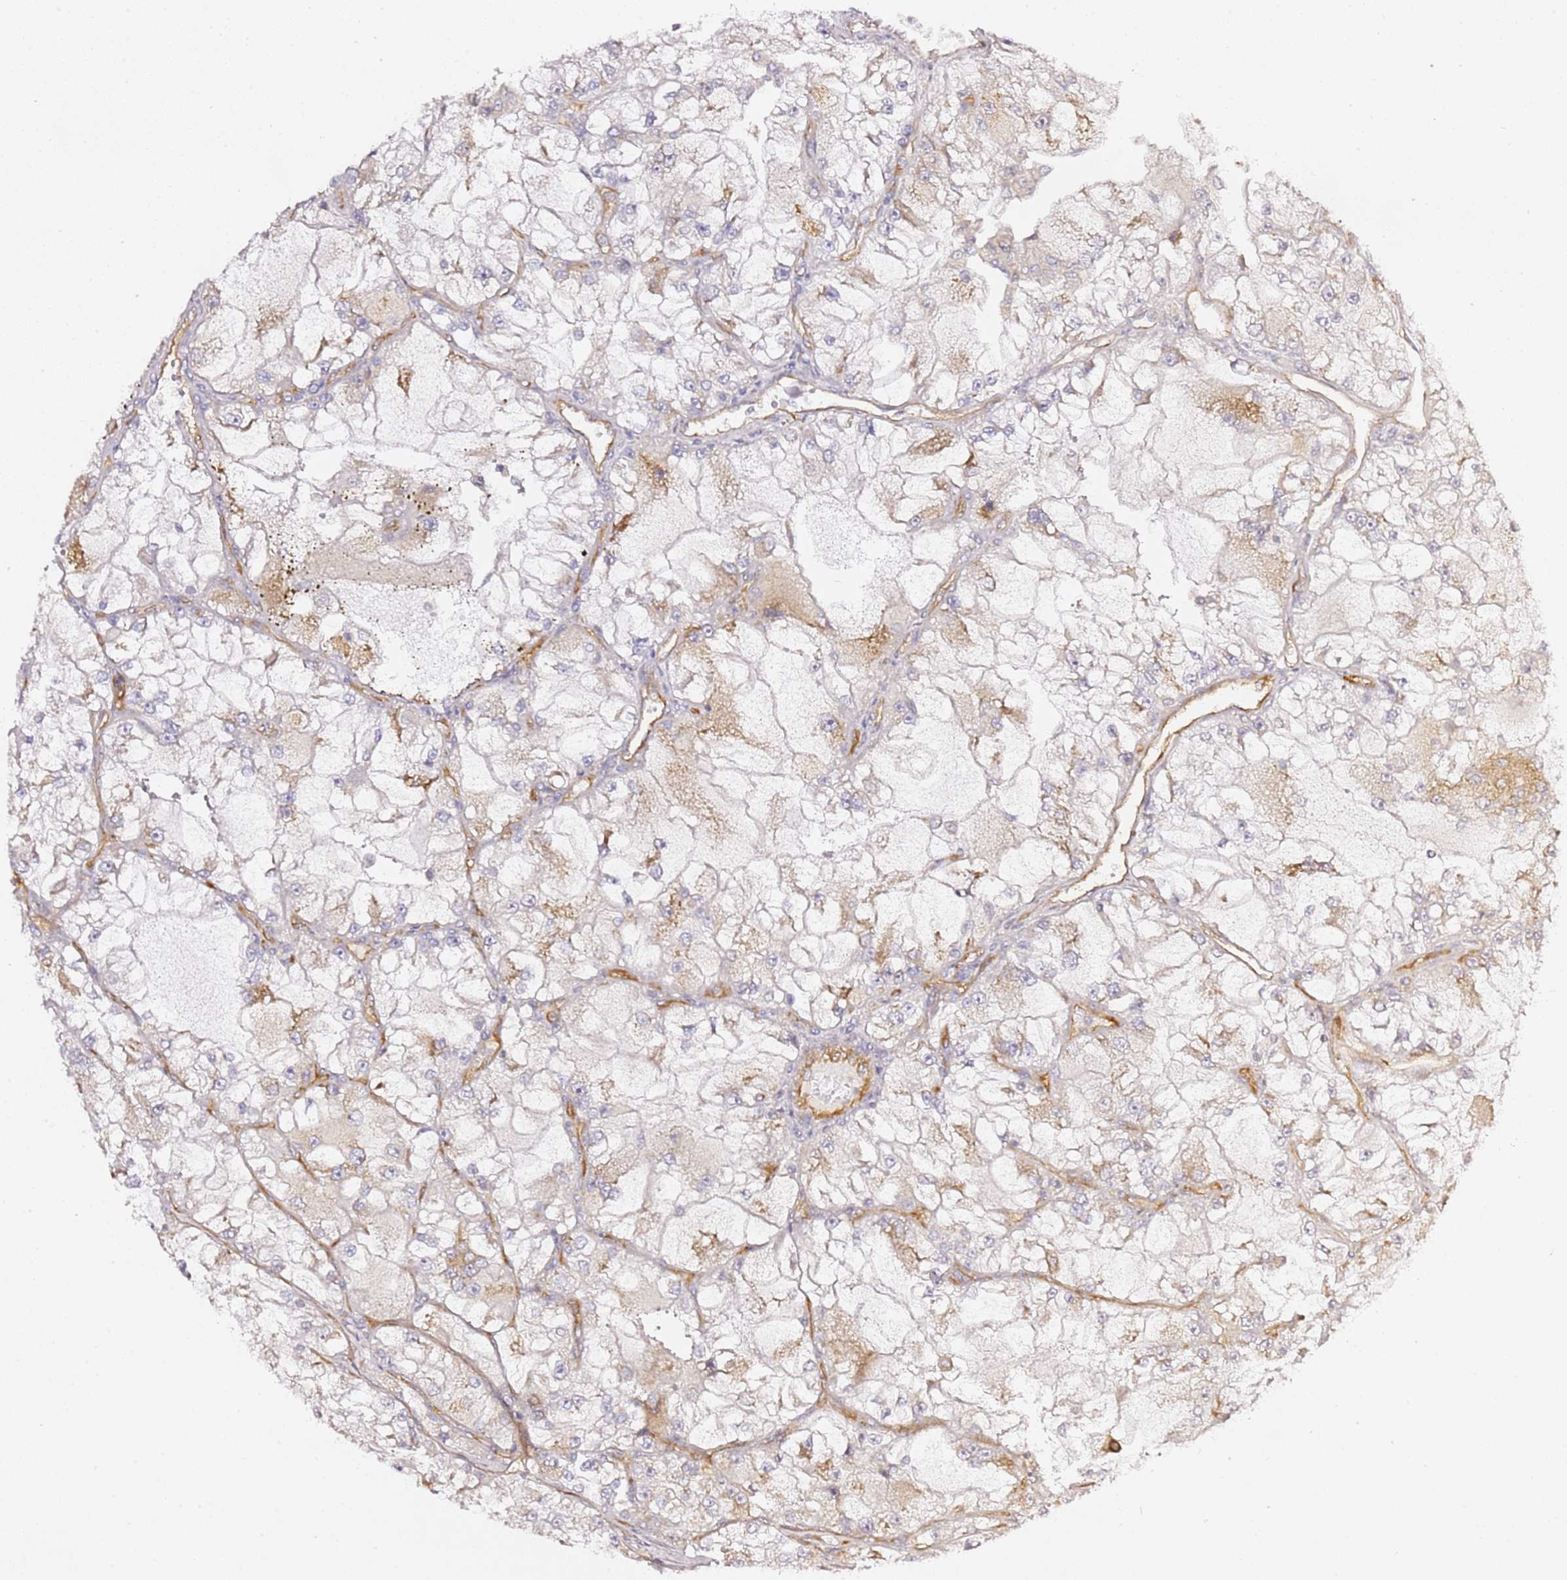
{"staining": {"intensity": "moderate", "quantity": "<25%", "location": "cytoplasmic/membranous"}, "tissue": "renal cancer", "cell_type": "Tumor cells", "image_type": "cancer", "snomed": [{"axis": "morphology", "description": "Adenocarcinoma, NOS"}, {"axis": "topography", "description": "Kidney"}], "caption": "High-magnification brightfield microscopy of adenocarcinoma (renal) stained with DAB (brown) and counterstained with hematoxylin (blue). tumor cells exhibit moderate cytoplasmic/membranous staining is present in about<25% of cells.", "gene": "KIF7", "patient": {"sex": "female", "age": 72}}